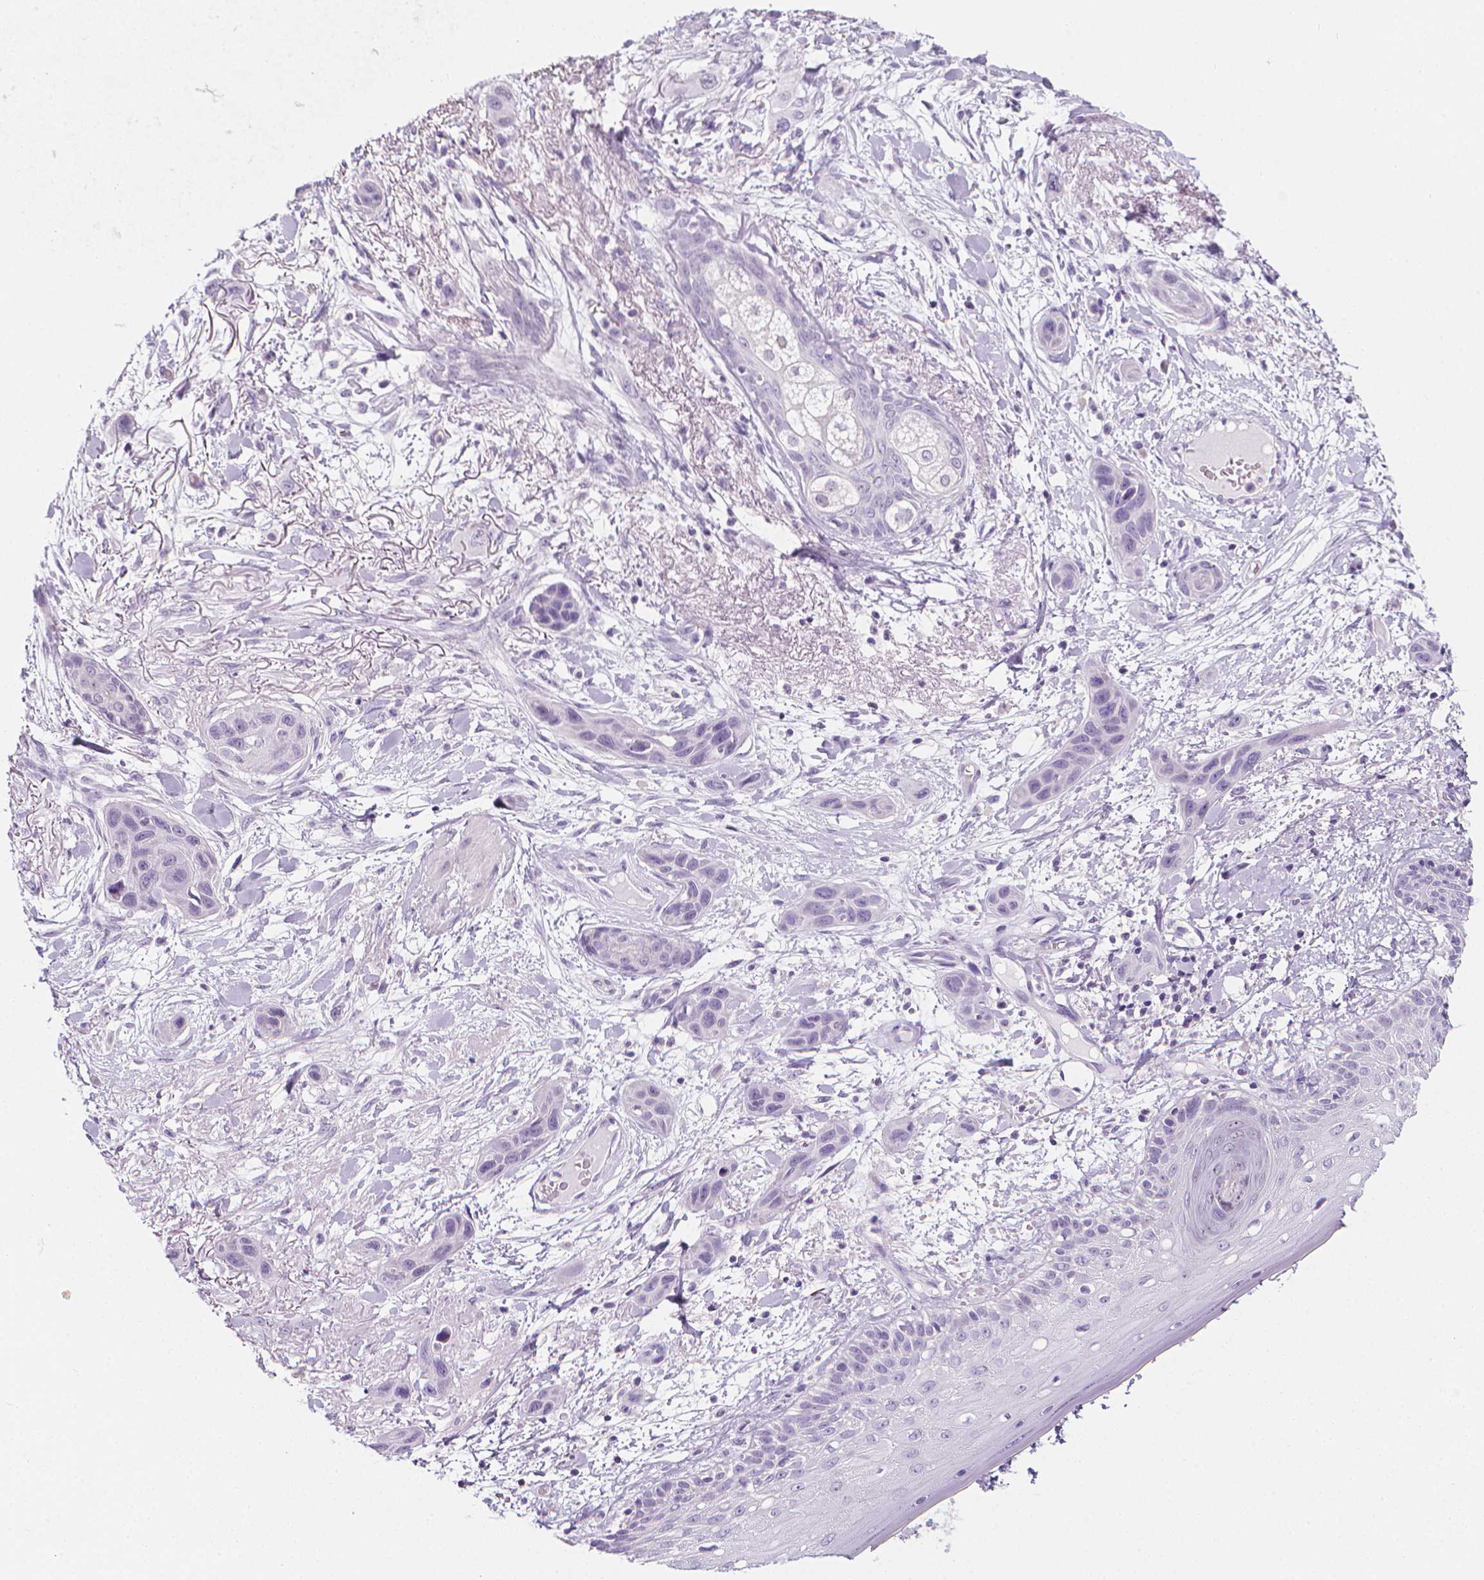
{"staining": {"intensity": "negative", "quantity": "none", "location": "none"}, "tissue": "skin cancer", "cell_type": "Tumor cells", "image_type": "cancer", "snomed": [{"axis": "morphology", "description": "Squamous cell carcinoma, NOS"}, {"axis": "topography", "description": "Skin"}], "caption": "A high-resolution micrograph shows IHC staining of skin cancer, which exhibits no significant staining in tumor cells.", "gene": "DCAF8L1", "patient": {"sex": "male", "age": 79}}